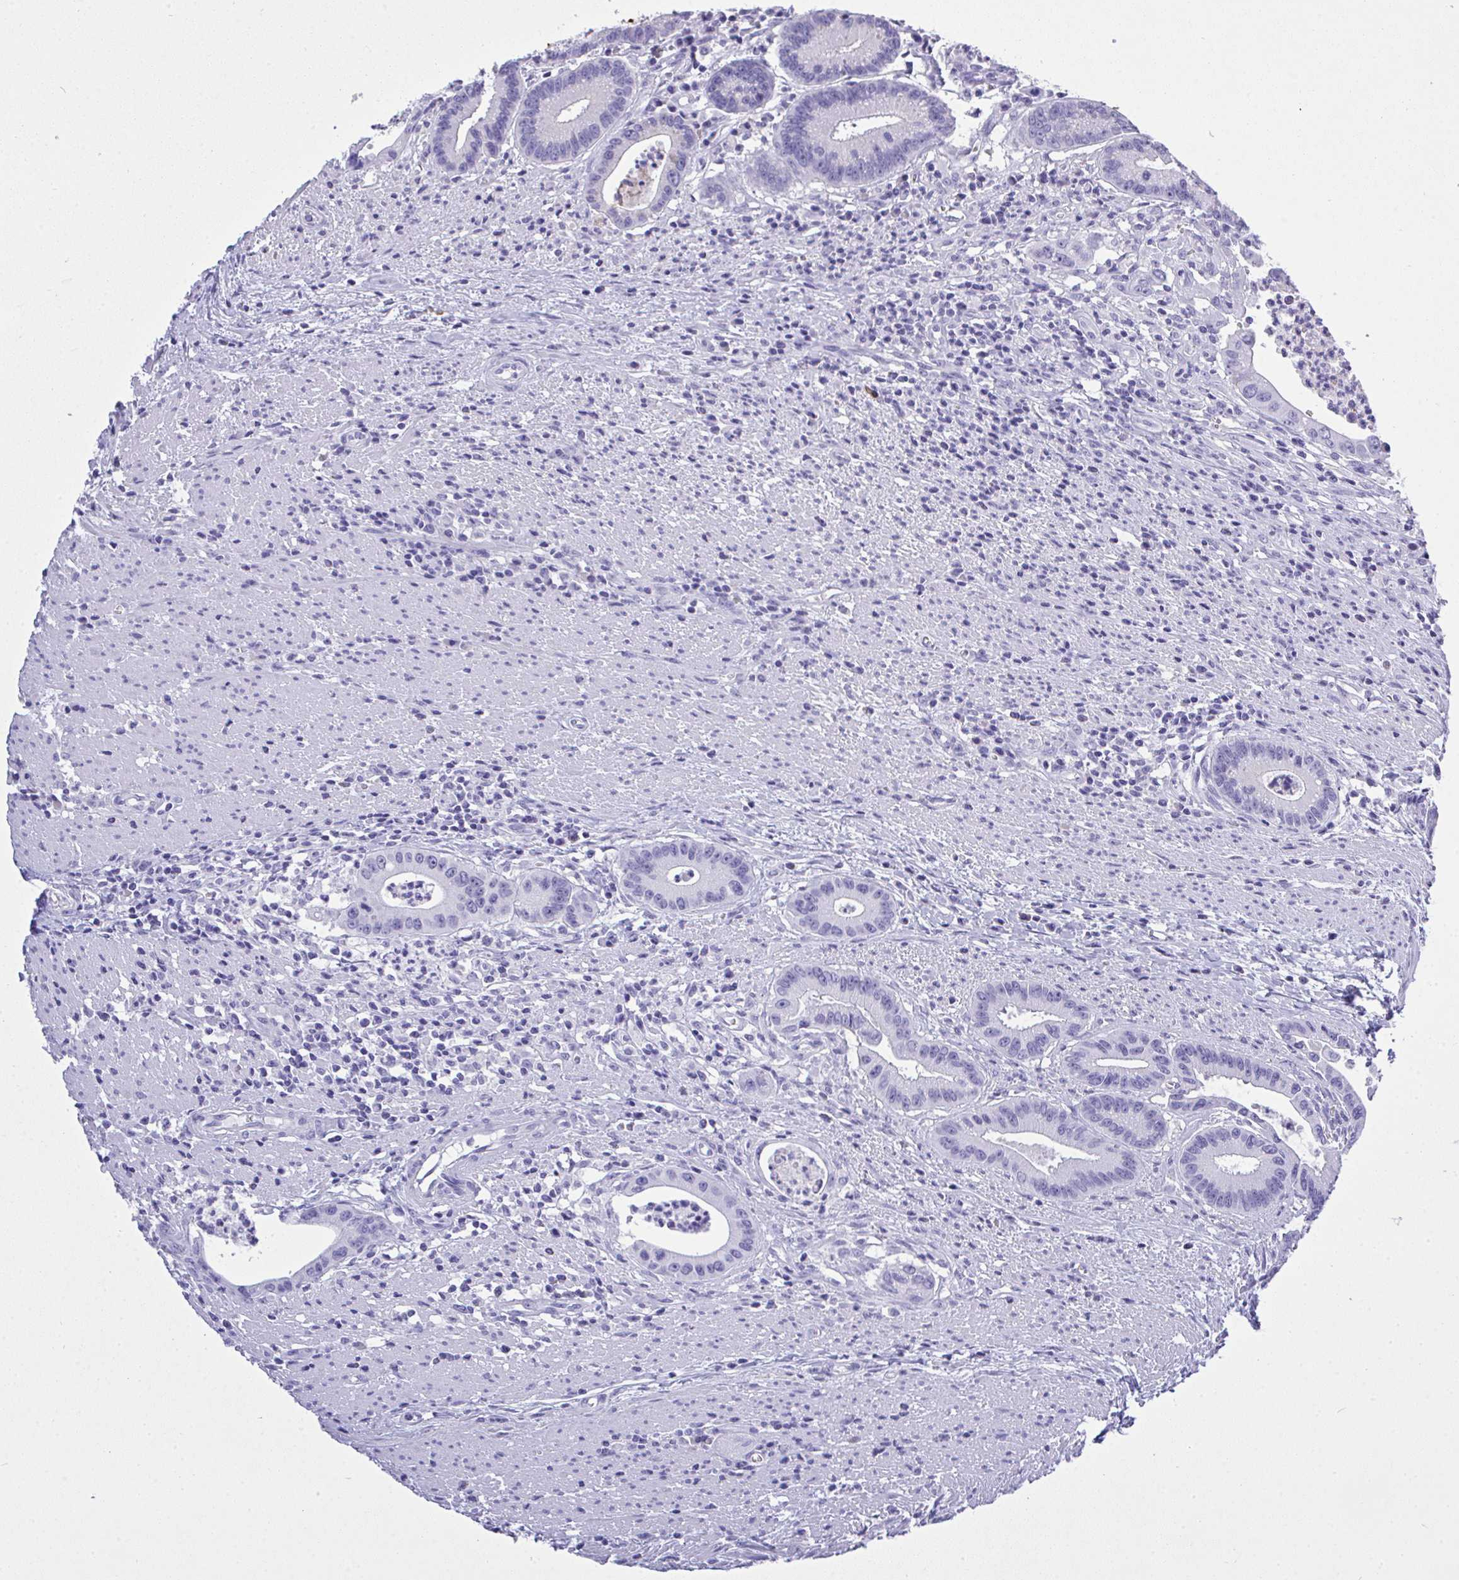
{"staining": {"intensity": "negative", "quantity": "none", "location": "none"}, "tissue": "colorectal cancer", "cell_type": "Tumor cells", "image_type": "cancer", "snomed": [{"axis": "morphology", "description": "Adenocarcinoma, NOS"}, {"axis": "topography", "description": "Rectum"}], "caption": "This is an immunohistochemistry photomicrograph of human colorectal adenocarcinoma. There is no staining in tumor cells.", "gene": "AKR1D1", "patient": {"sex": "female", "age": 81}}